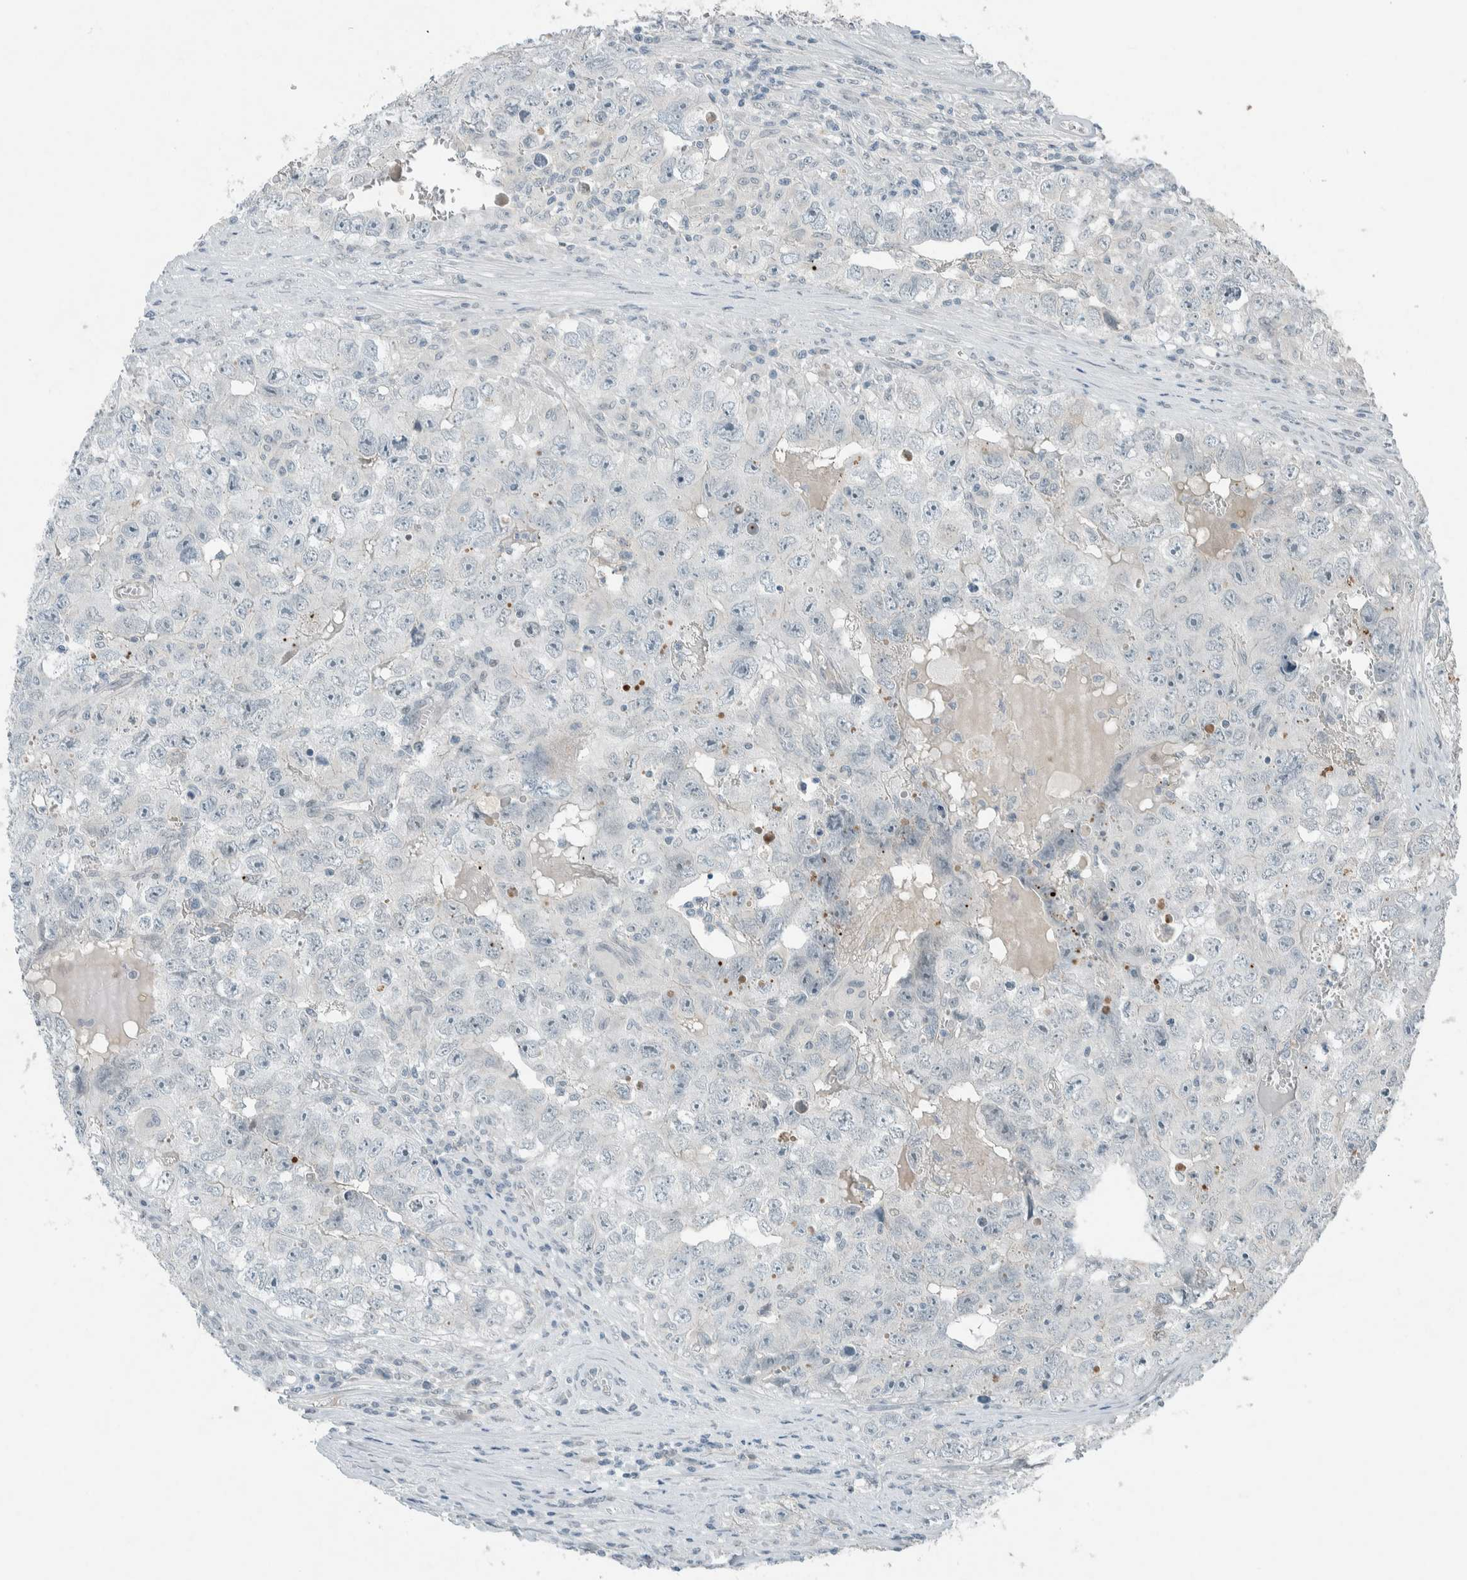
{"staining": {"intensity": "negative", "quantity": "none", "location": "none"}, "tissue": "testis cancer", "cell_type": "Tumor cells", "image_type": "cancer", "snomed": [{"axis": "morphology", "description": "Seminoma, NOS"}, {"axis": "morphology", "description": "Carcinoma, Embryonal, NOS"}, {"axis": "topography", "description": "Testis"}], "caption": "Immunohistochemistry (IHC) photomicrograph of testis cancer stained for a protein (brown), which shows no staining in tumor cells.", "gene": "CERCAM", "patient": {"sex": "male", "age": 43}}